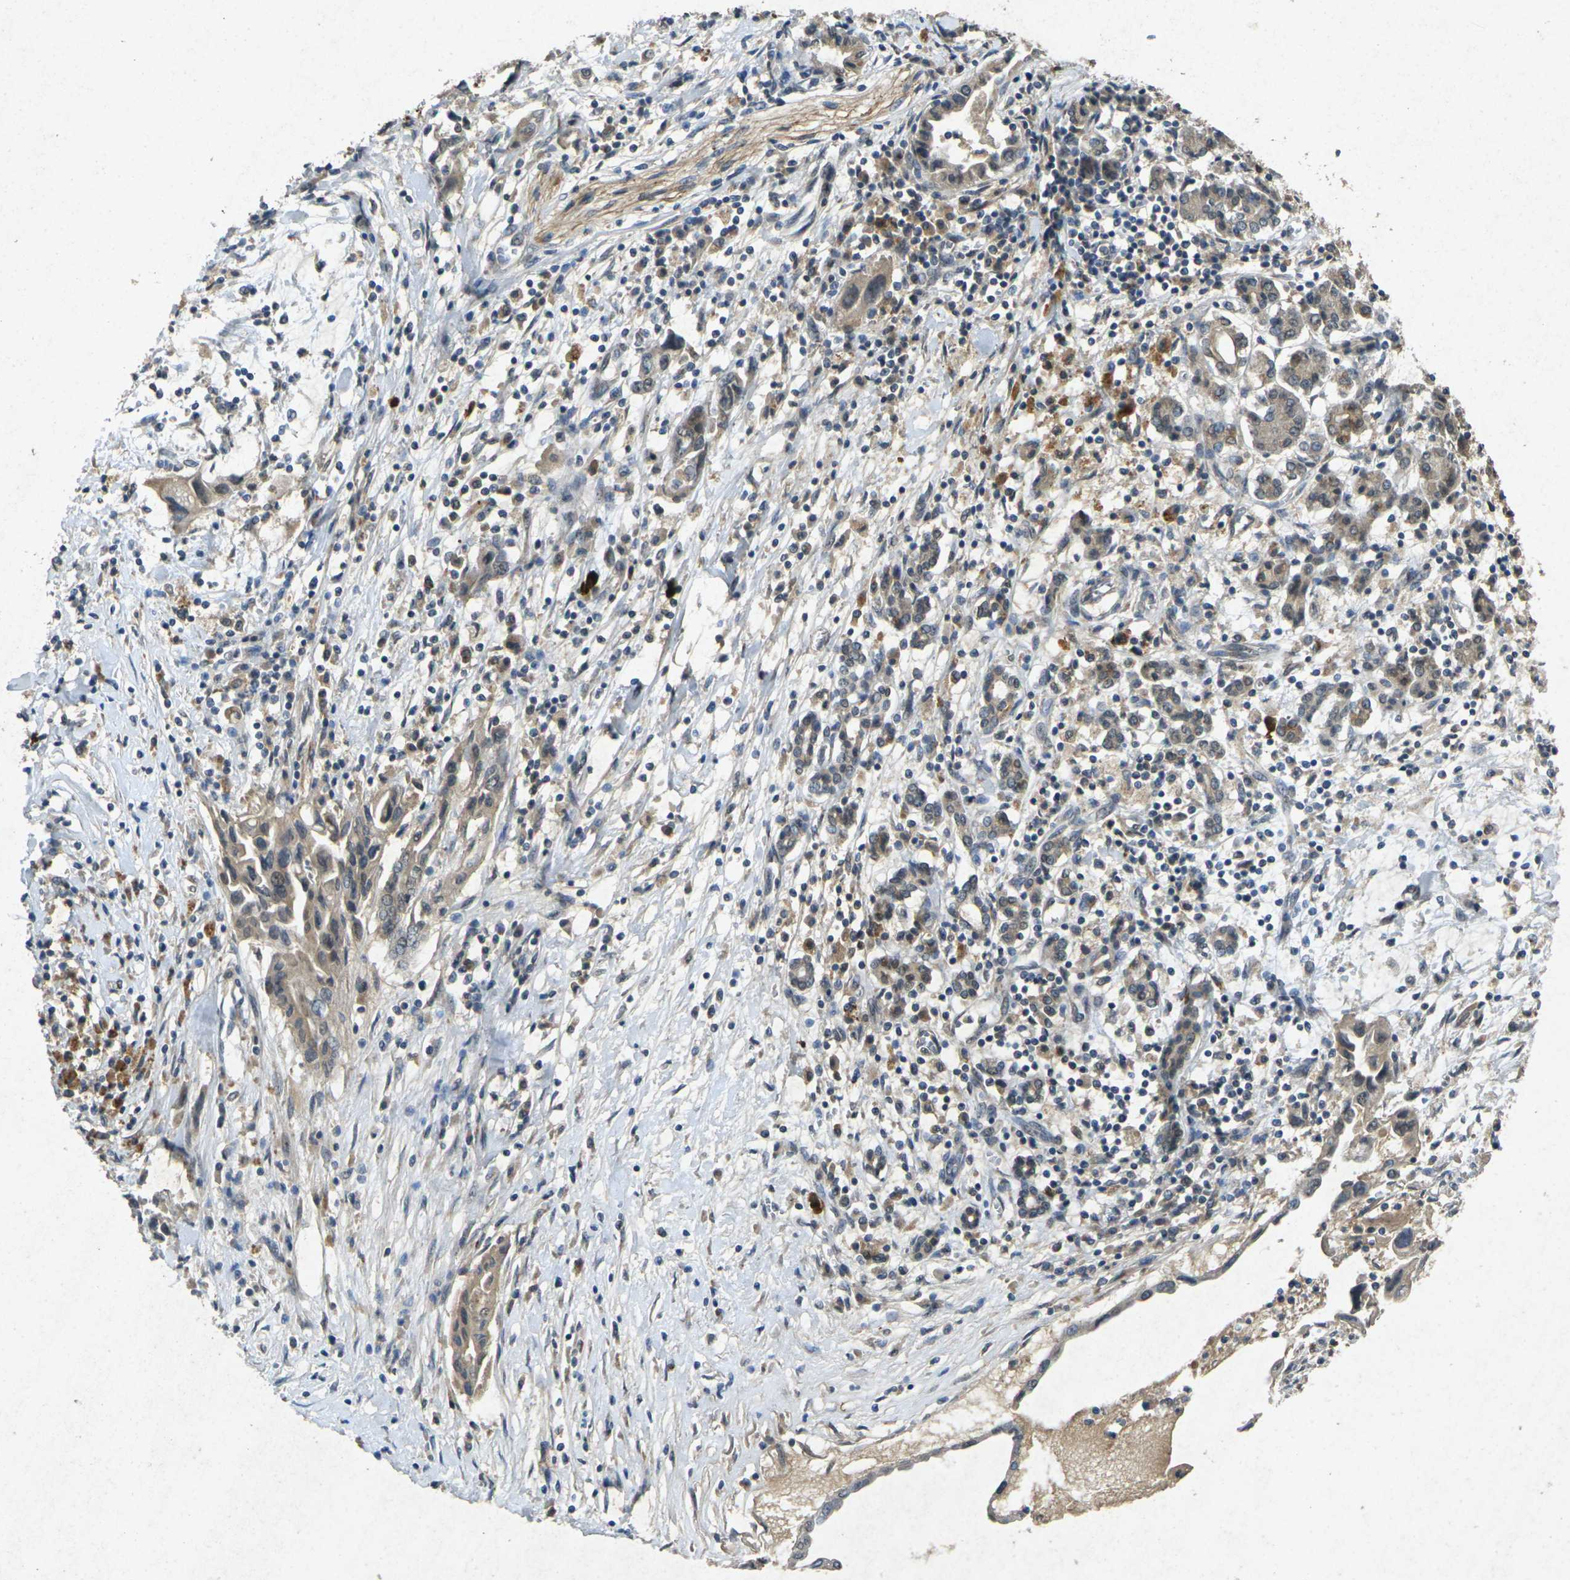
{"staining": {"intensity": "moderate", "quantity": ">75%", "location": "cytoplasmic/membranous"}, "tissue": "pancreatic cancer", "cell_type": "Tumor cells", "image_type": "cancer", "snomed": [{"axis": "morphology", "description": "Adenocarcinoma, NOS"}, {"axis": "topography", "description": "Pancreas"}], "caption": "This is an image of immunohistochemistry staining of pancreatic cancer, which shows moderate expression in the cytoplasmic/membranous of tumor cells.", "gene": "RGMA", "patient": {"sex": "female", "age": 57}}